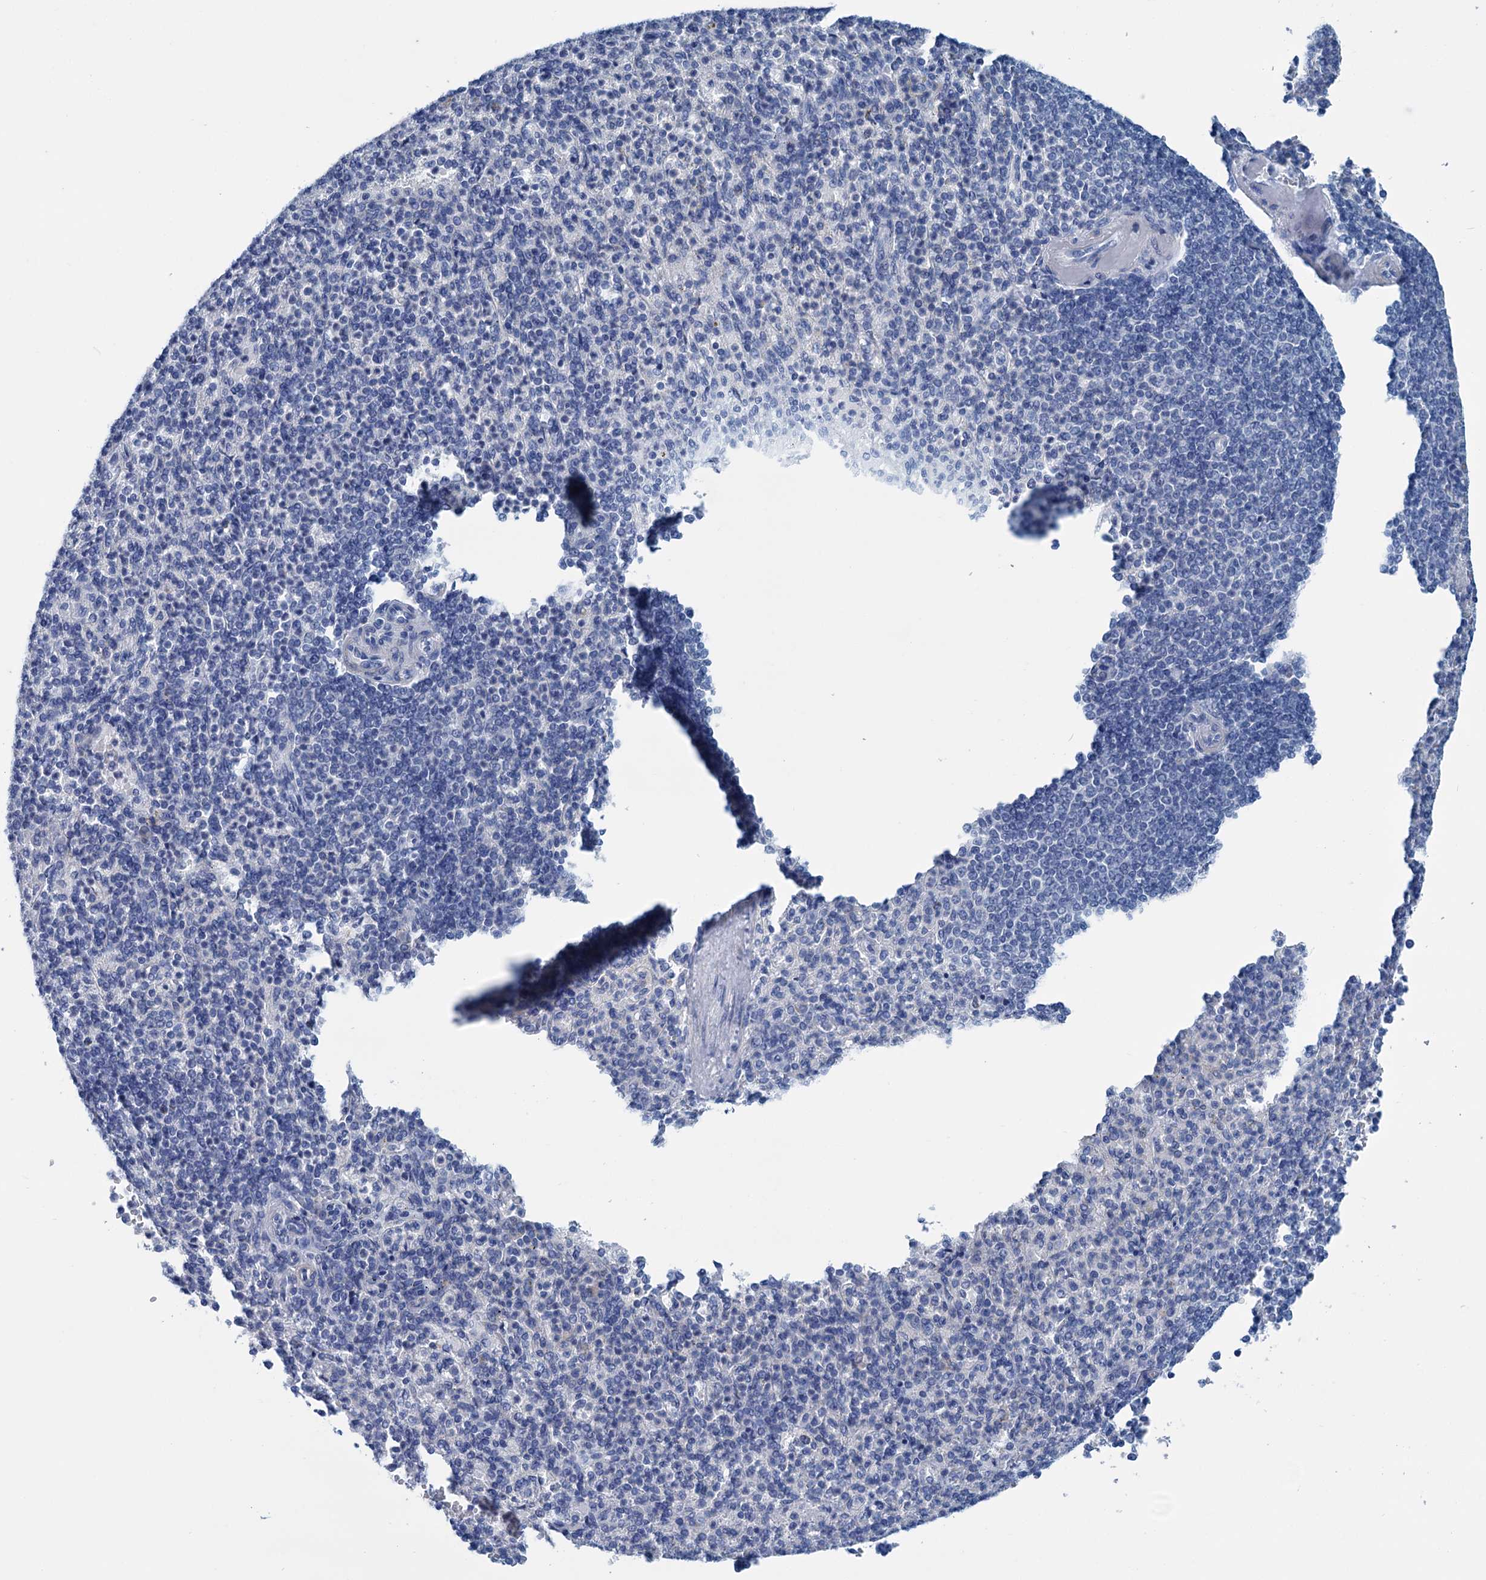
{"staining": {"intensity": "negative", "quantity": "none", "location": "none"}, "tissue": "spleen", "cell_type": "Cells in red pulp", "image_type": "normal", "snomed": [{"axis": "morphology", "description": "Normal tissue, NOS"}, {"axis": "topography", "description": "Spleen"}], "caption": "An IHC histopathology image of unremarkable spleen is shown. There is no staining in cells in red pulp of spleen.", "gene": "MYOZ3", "patient": {"sex": "female", "age": 74}}